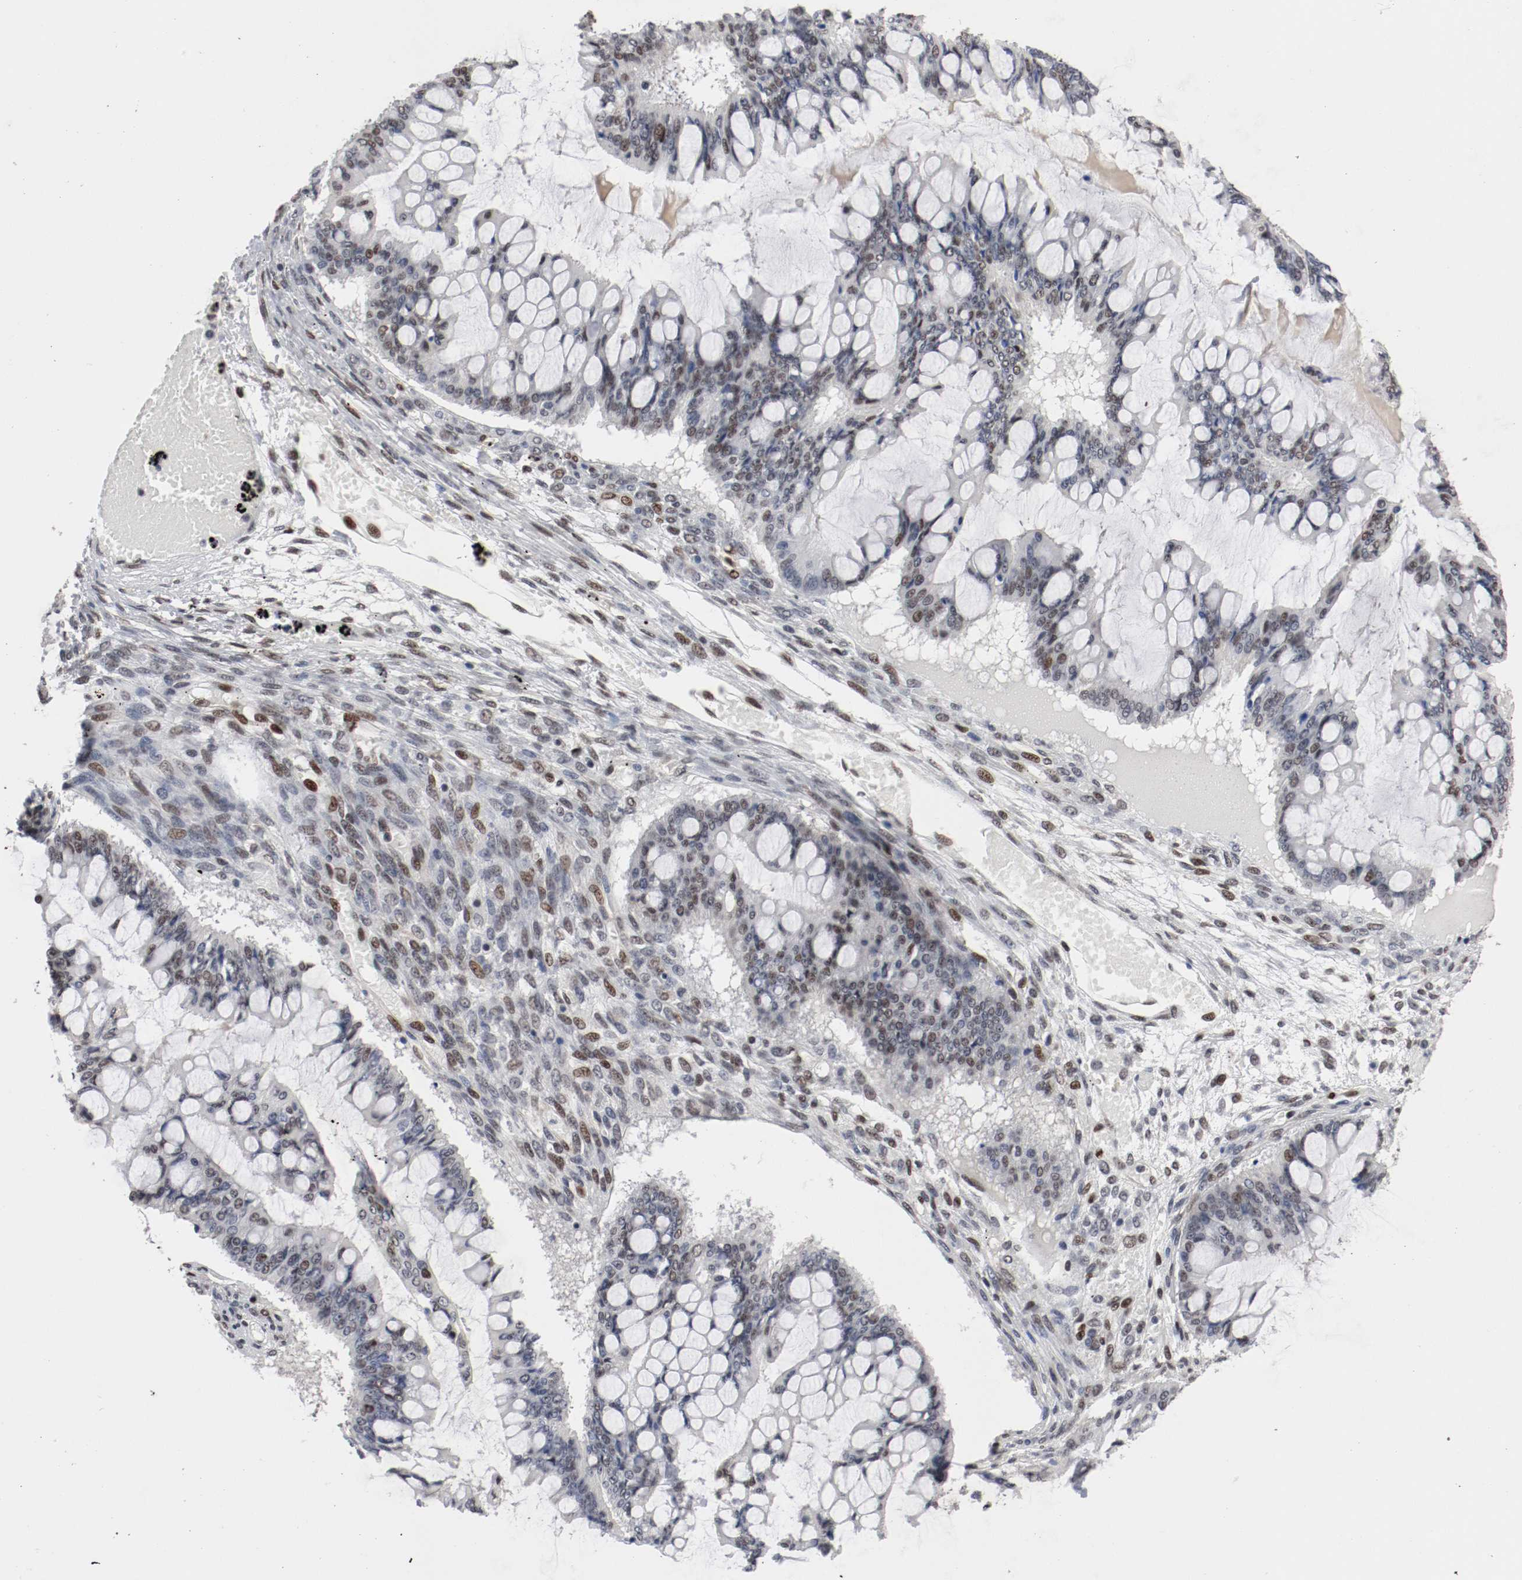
{"staining": {"intensity": "weak", "quantity": "<25%", "location": "nuclear"}, "tissue": "ovarian cancer", "cell_type": "Tumor cells", "image_type": "cancer", "snomed": [{"axis": "morphology", "description": "Cystadenocarcinoma, mucinous, NOS"}, {"axis": "topography", "description": "Ovary"}], "caption": "Histopathology image shows no protein expression in tumor cells of ovarian mucinous cystadenocarcinoma tissue. (Brightfield microscopy of DAB immunohistochemistry (IHC) at high magnification).", "gene": "MEF2D", "patient": {"sex": "female", "age": 73}}